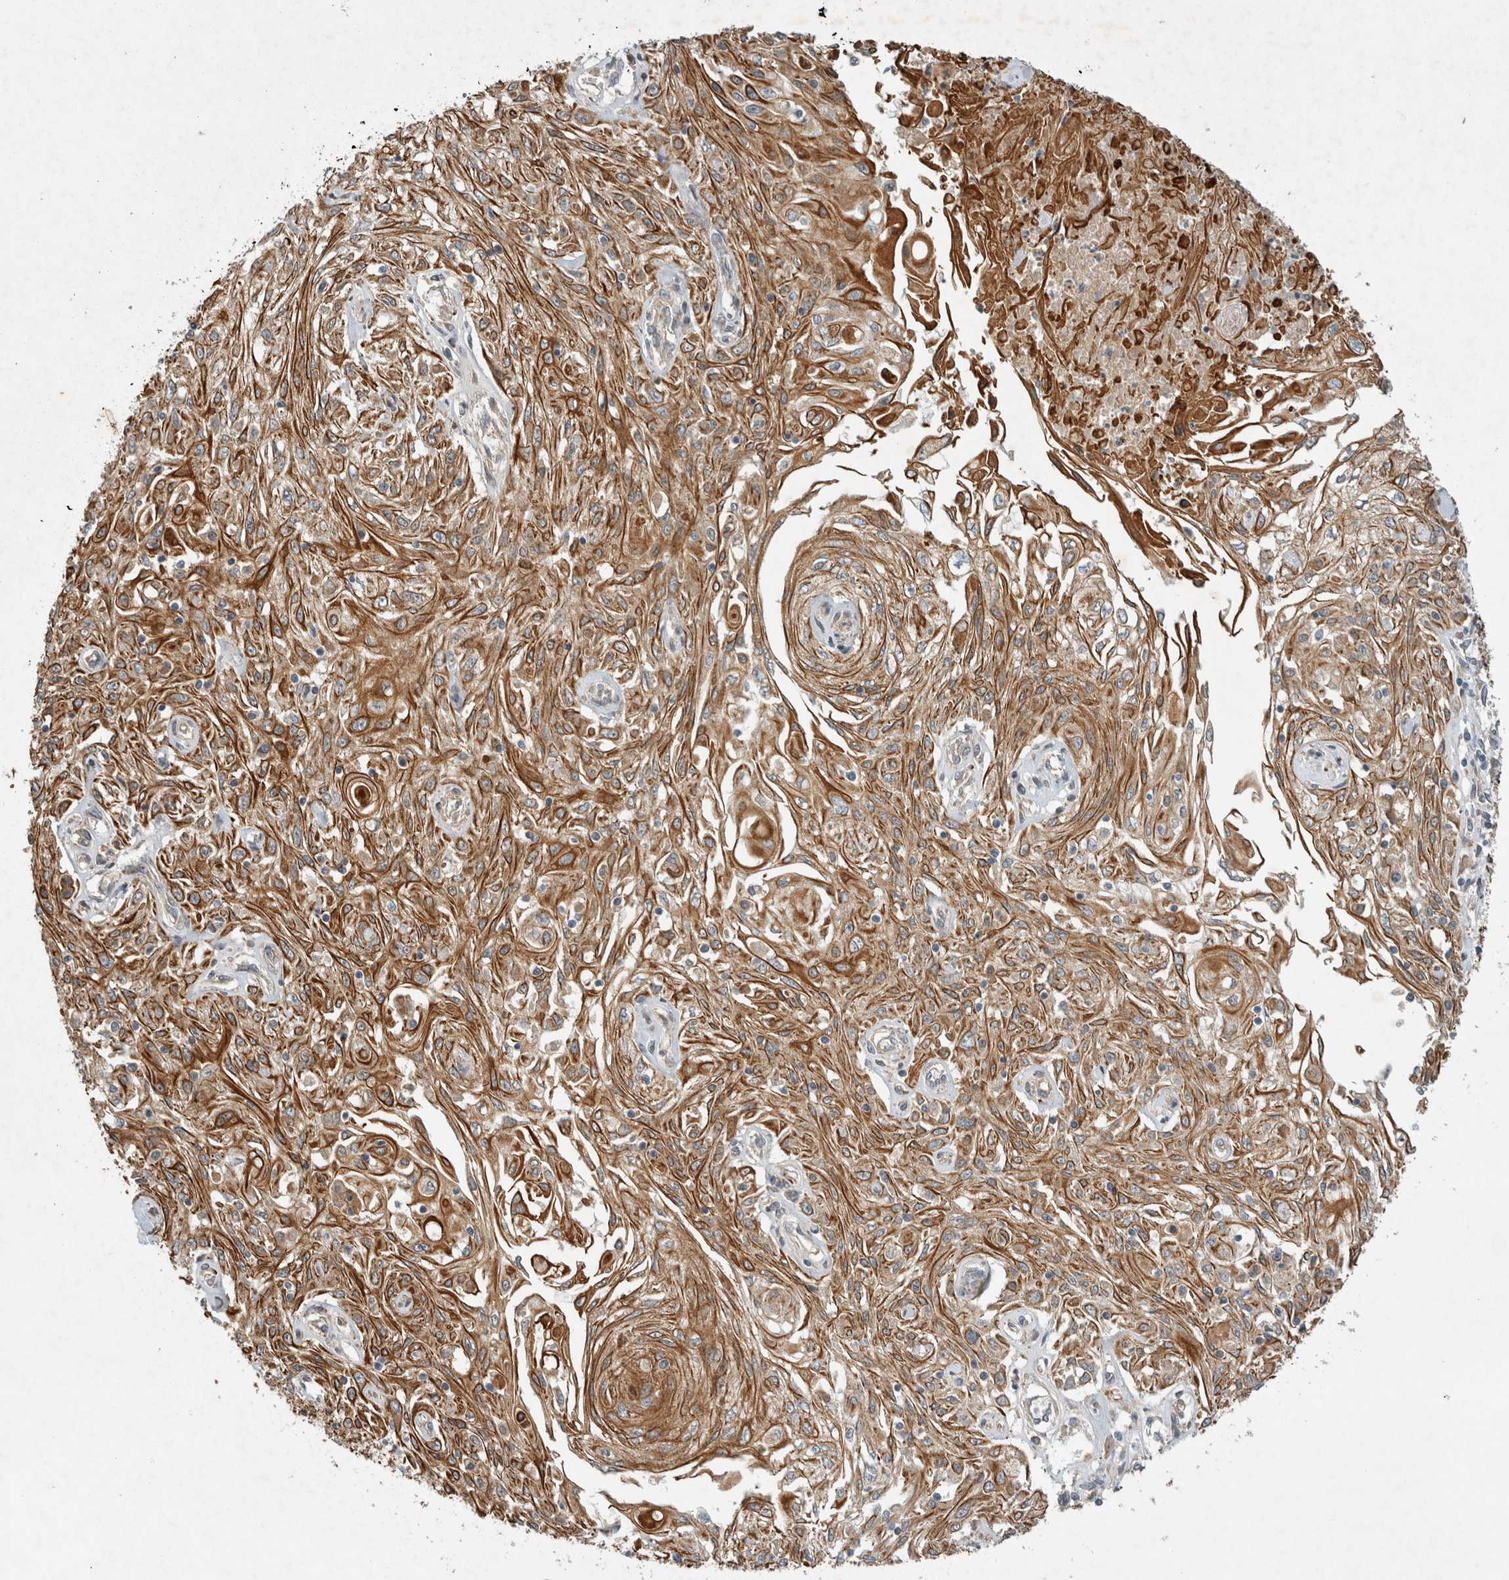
{"staining": {"intensity": "moderate", "quantity": ">75%", "location": "cytoplasmic/membranous"}, "tissue": "skin cancer", "cell_type": "Tumor cells", "image_type": "cancer", "snomed": [{"axis": "morphology", "description": "Squamous cell carcinoma, NOS"}, {"axis": "morphology", "description": "Squamous cell carcinoma, metastatic, NOS"}, {"axis": "topography", "description": "Skin"}, {"axis": "topography", "description": "Lymph node"}], "caption": "Immunohistochemistry image of neoplastic tissue: skin cancer stained using immunohistochemistry (IHC) shows medium levels of moderate protein expression localized specifically in the cytoplasmic/membranous of tumor cells, appearing as a cytoplasmic/membranous brown color.", "gene": "ARMC9", "patient": {"sex": "male", "age": 75}}